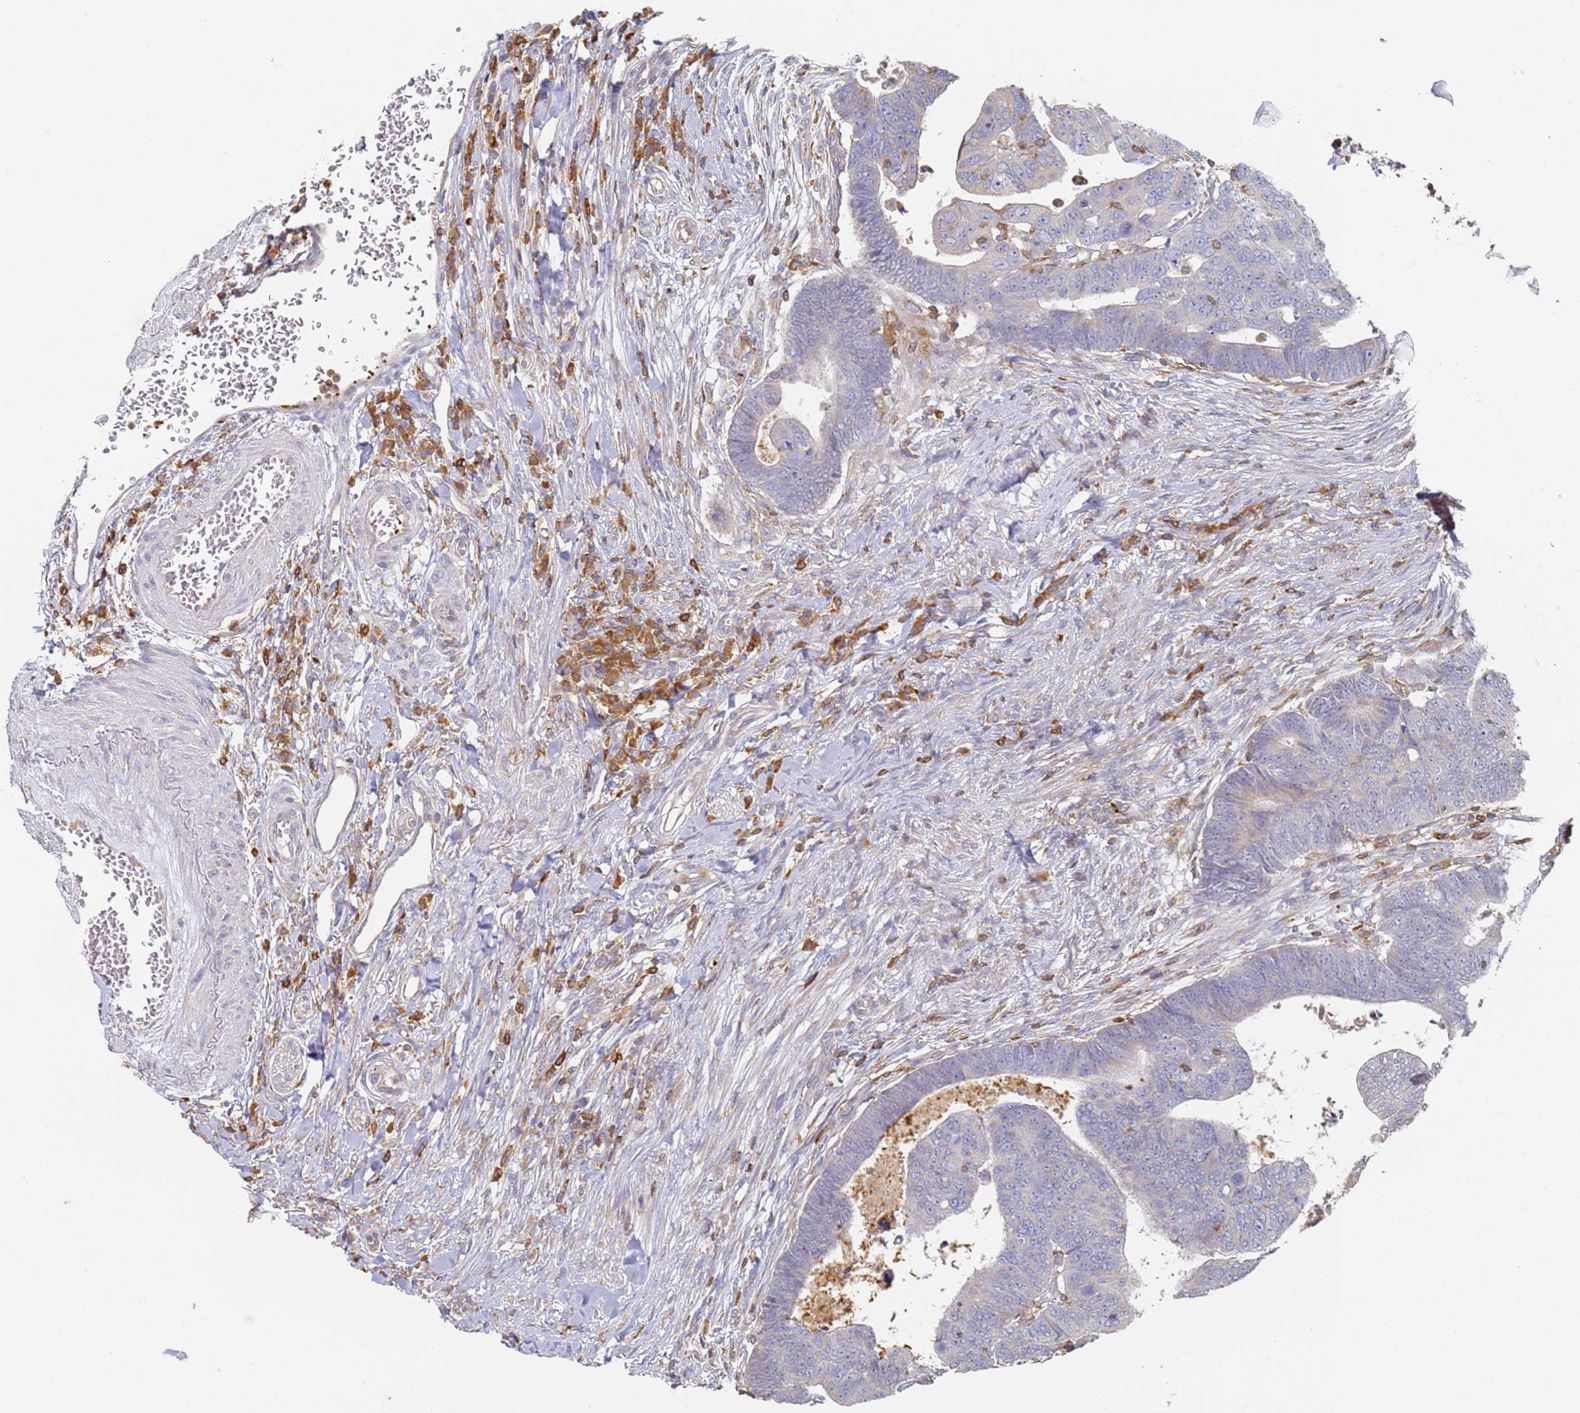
{"staining": {"intensity": "negative", "quantity": "none", "location": "none"}, "tissue": "colorectal cancer", "cell_type": "Tumor cells", "image_type": "cancer", "snomed": [{"axis": "morphology", "description": "Normal tissue, NOS"}, {"axis": "morphology", "description": "Adenocarcinoma, NOS"}, {"axis": "topography", "description": "Rectum"}], "caption": "Human colorectal cancer (adenocarcinoma) stained for a protein using immunohistochemistry demonstrates no expression in tumor cells.", "gene": "BIN2", "patient": {"sex": "female", "age": 65}}